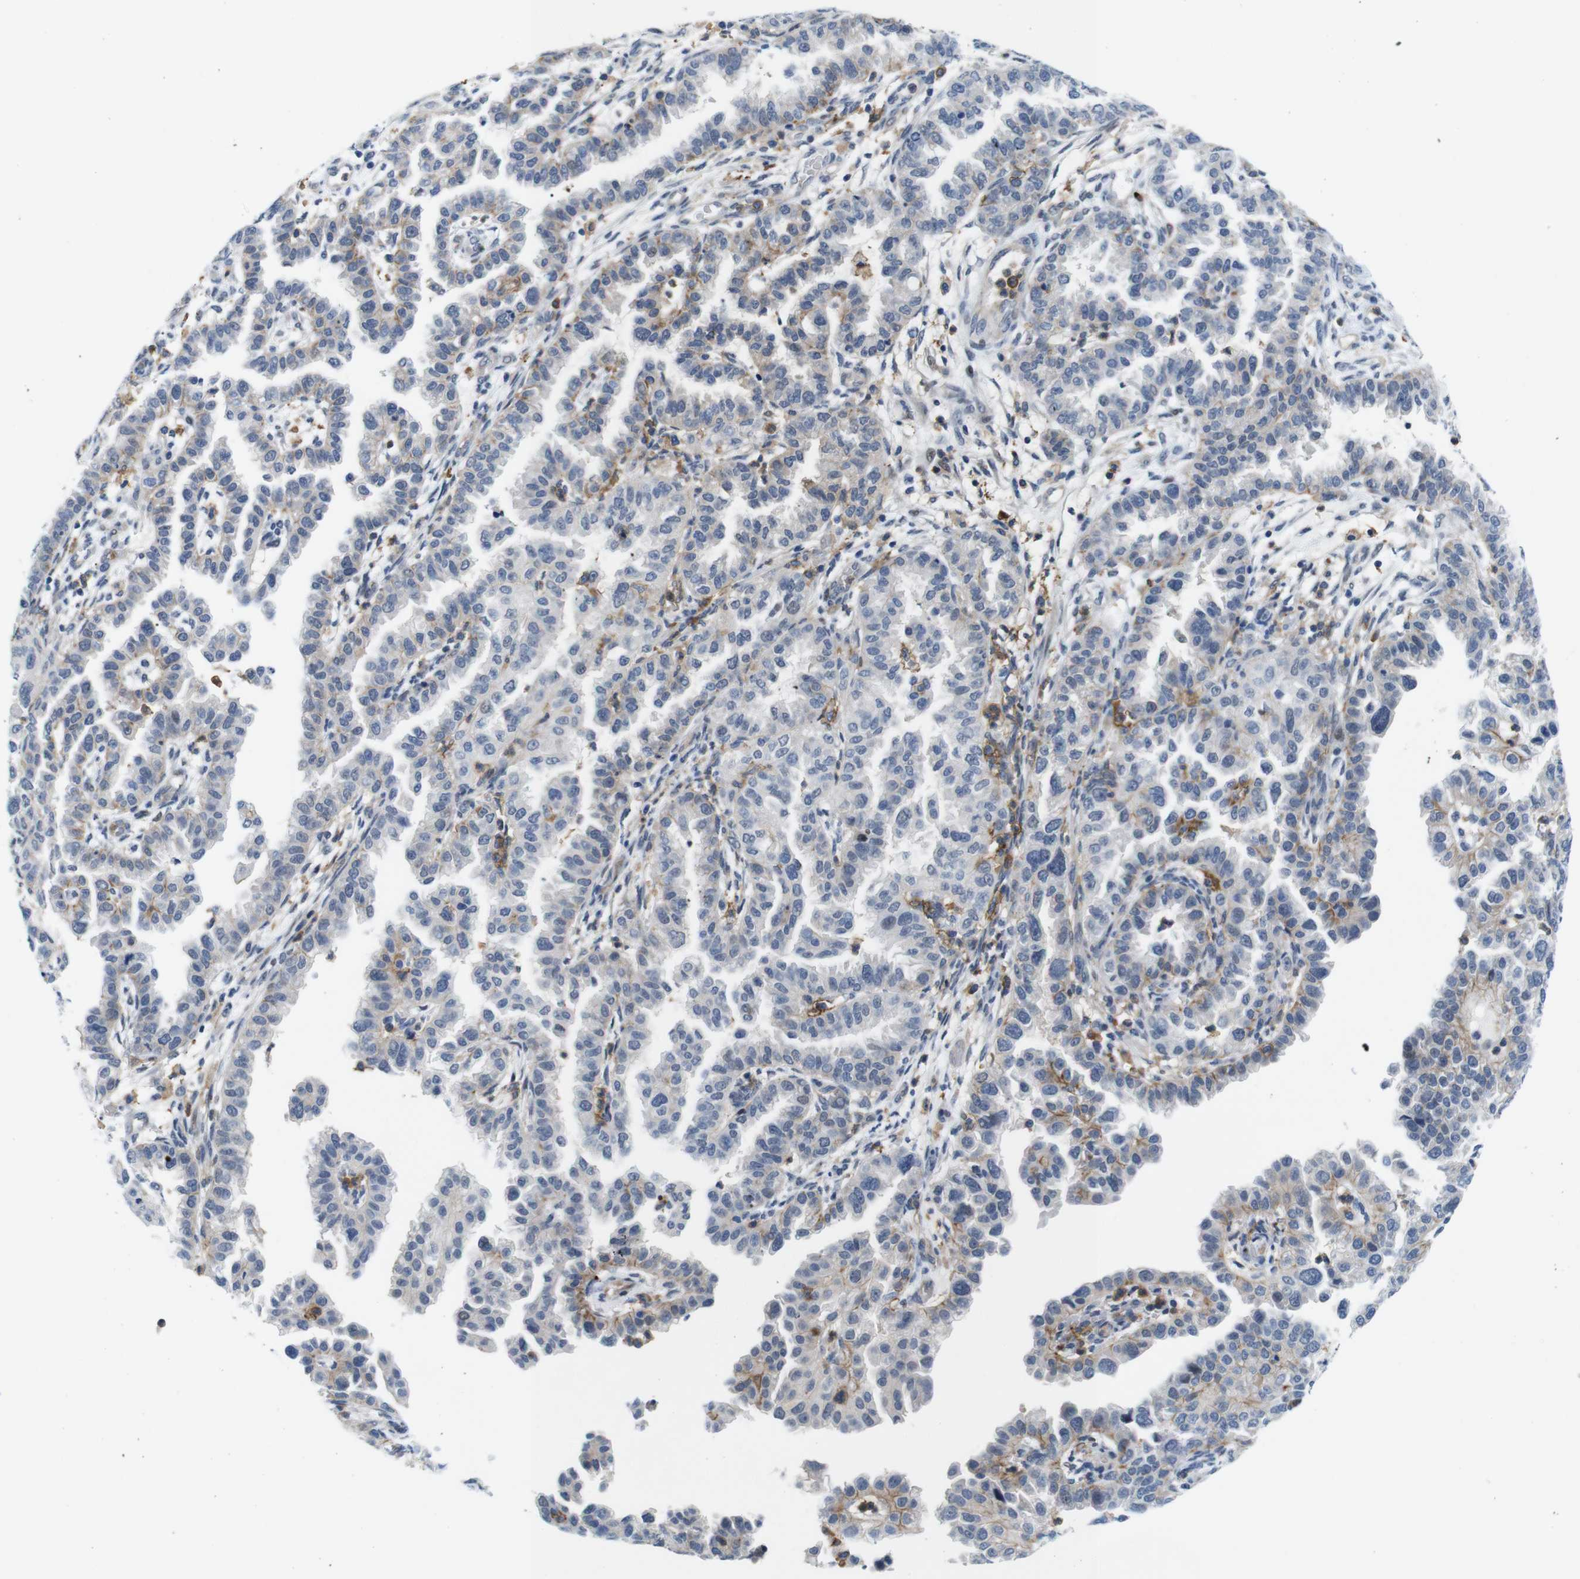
{"staining": {"intensity": "negative", "quantity": "none", "location": "none"}, "tissue": "endometrial cancer", "cell_type": "Tumor cells", "image_type": "cancer", "snomed": [{"axis": "morphology", "description": "Adenocarcinoma, NOS"}, {"axis": "topography", "description": "Endometrium"}], "caption": "Immunohistochemistry of human adenocarcinoma (endometrial) exhibits no expression in tumor cells.", "gene": "CD300C", "patient": {"sex": "female", "age": 85}}